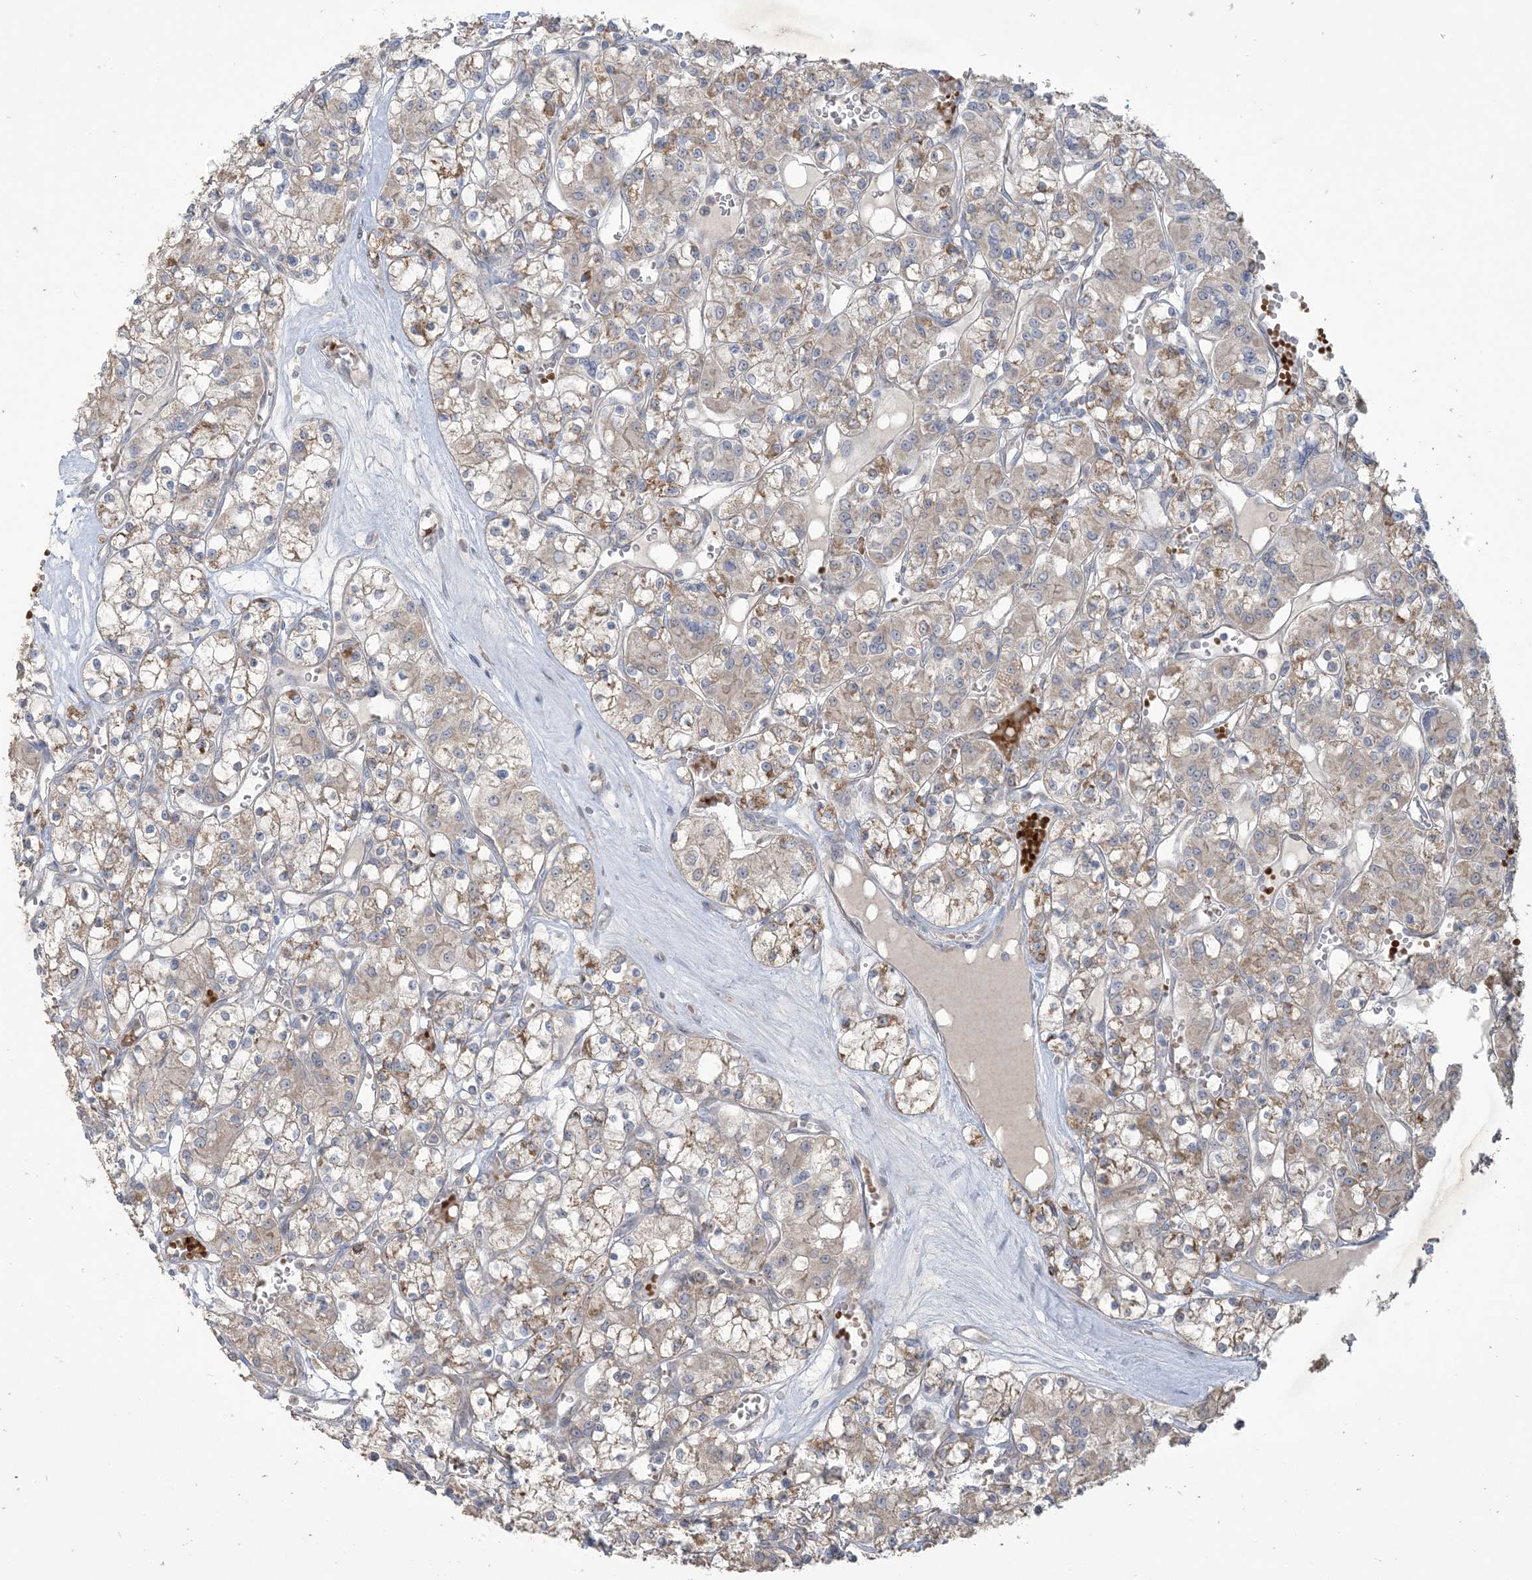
{"staining": {"intensity": "weak", "quantity": "<25%", "location": "cytoplasmic/membranous"}, "tissue": "renal cancer", "cell_type": "Tumor cells", "image_type": "cancer", "snomed": [{"axis": "morphology", "description": "Adenocarcinoma, NOS"}, {"axis": "topography", "description": "Kidney"}], "caption": "Immunohistochemistry of adenocarcinoma (renal) displays no positivity in tumor cells.", "gene": "KLHL18", "patient": {"sex": "female", "age": 59}}